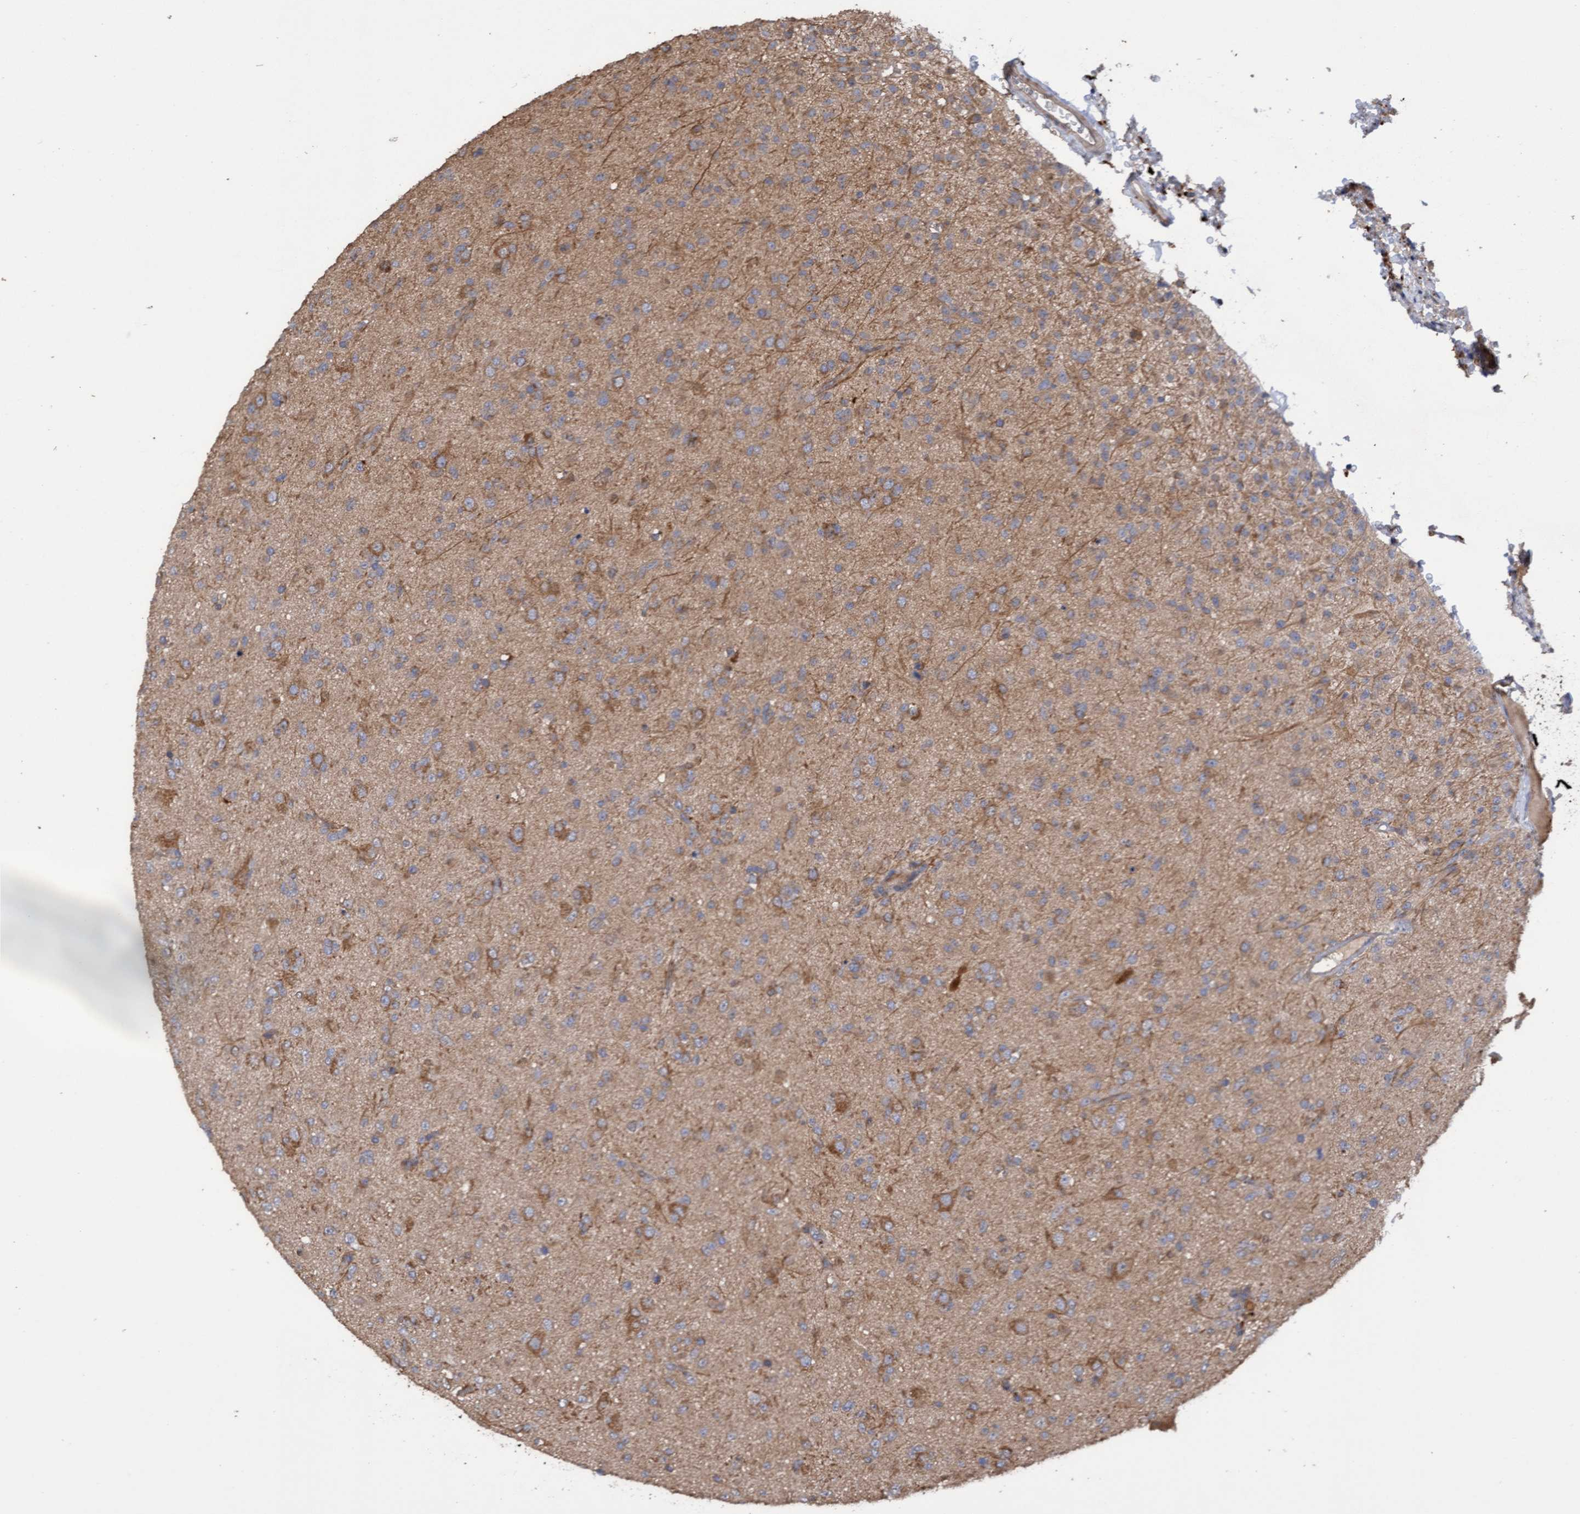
{"staining": {"intensity": "moderate", "quantity": ">75%", "location": "cytoplasmic/membranous"}, "tissue": "glioma", "cell_type": "Tumor cells", "image_type": "cancer", "snomed": [{"axis": "morphology", "description": "Glioma, malignant, Low grade"}, {"axis": "topography", "description": "Brain"}], "caption": "Human low-grade glioma (malignant) stained for a protein (brown) displays moderate cytoplasmic/membranous positive positivity in approximately >75% of tumor cells.", "gene": "ITFG1", "patient": {"sex": "male", "age": 65}}